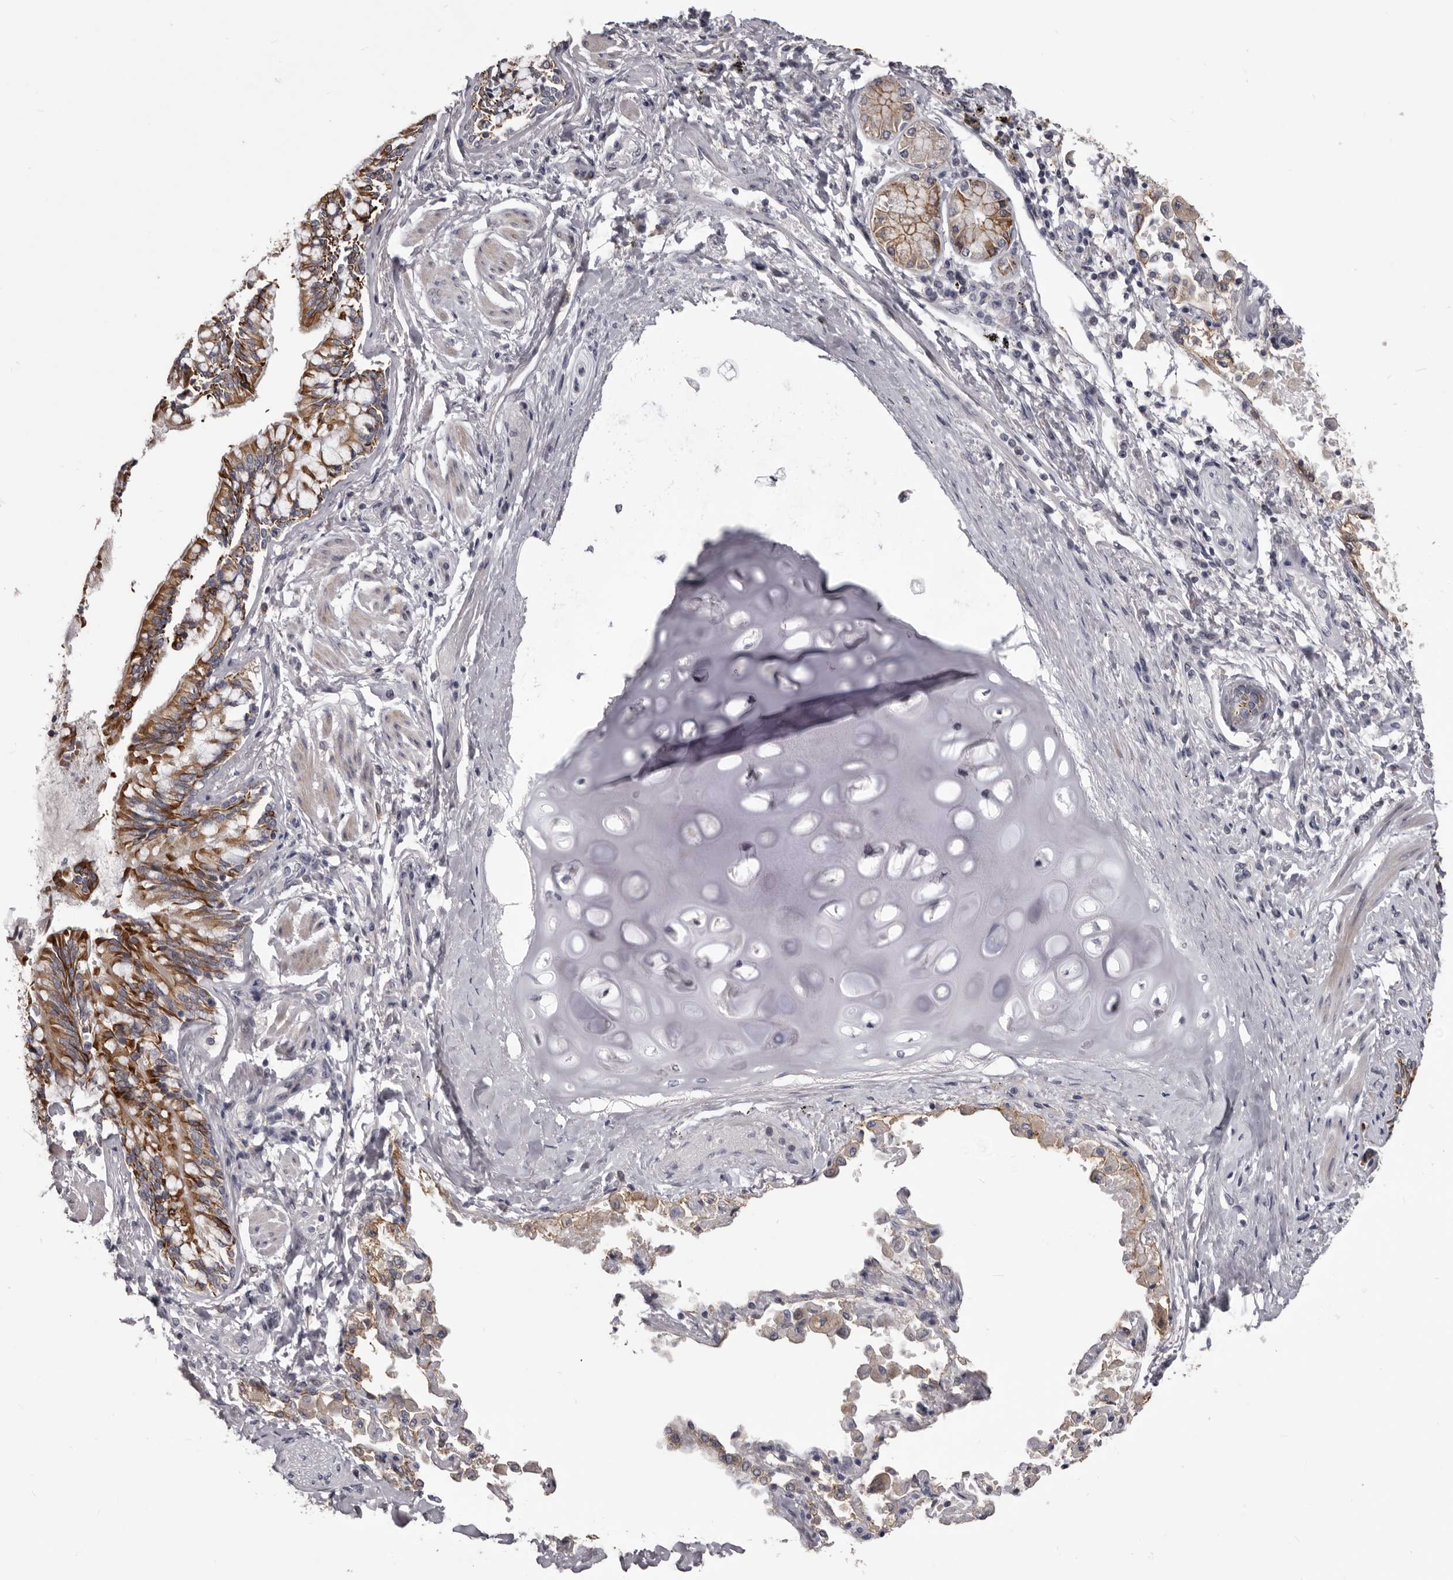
{"staining": {"intensity": "strong", "quantity": ">75%", "location": "cytoplasmic/membranous"}, "tissue": "bronchus", "cell_type": "Respiratory epithelial cells", "image_type": "normal", "snomed": [{"axis": "morphology", "description": "Normal tissue, NOS"}, {"axis": "morphology", "description": "Inflammation, NOS"}, {"axis": "topography", "description": "Lung"}], "caption": "IHC photomicrograph of normal bronchus stained for a protein (brown), which exhibits high levels of strong cytoplasmic/membranous staining in approximately >75% of respiratory epithelial cells.", "gene": "LPAR6", "patient": {"sex": "female", "age": 46}}